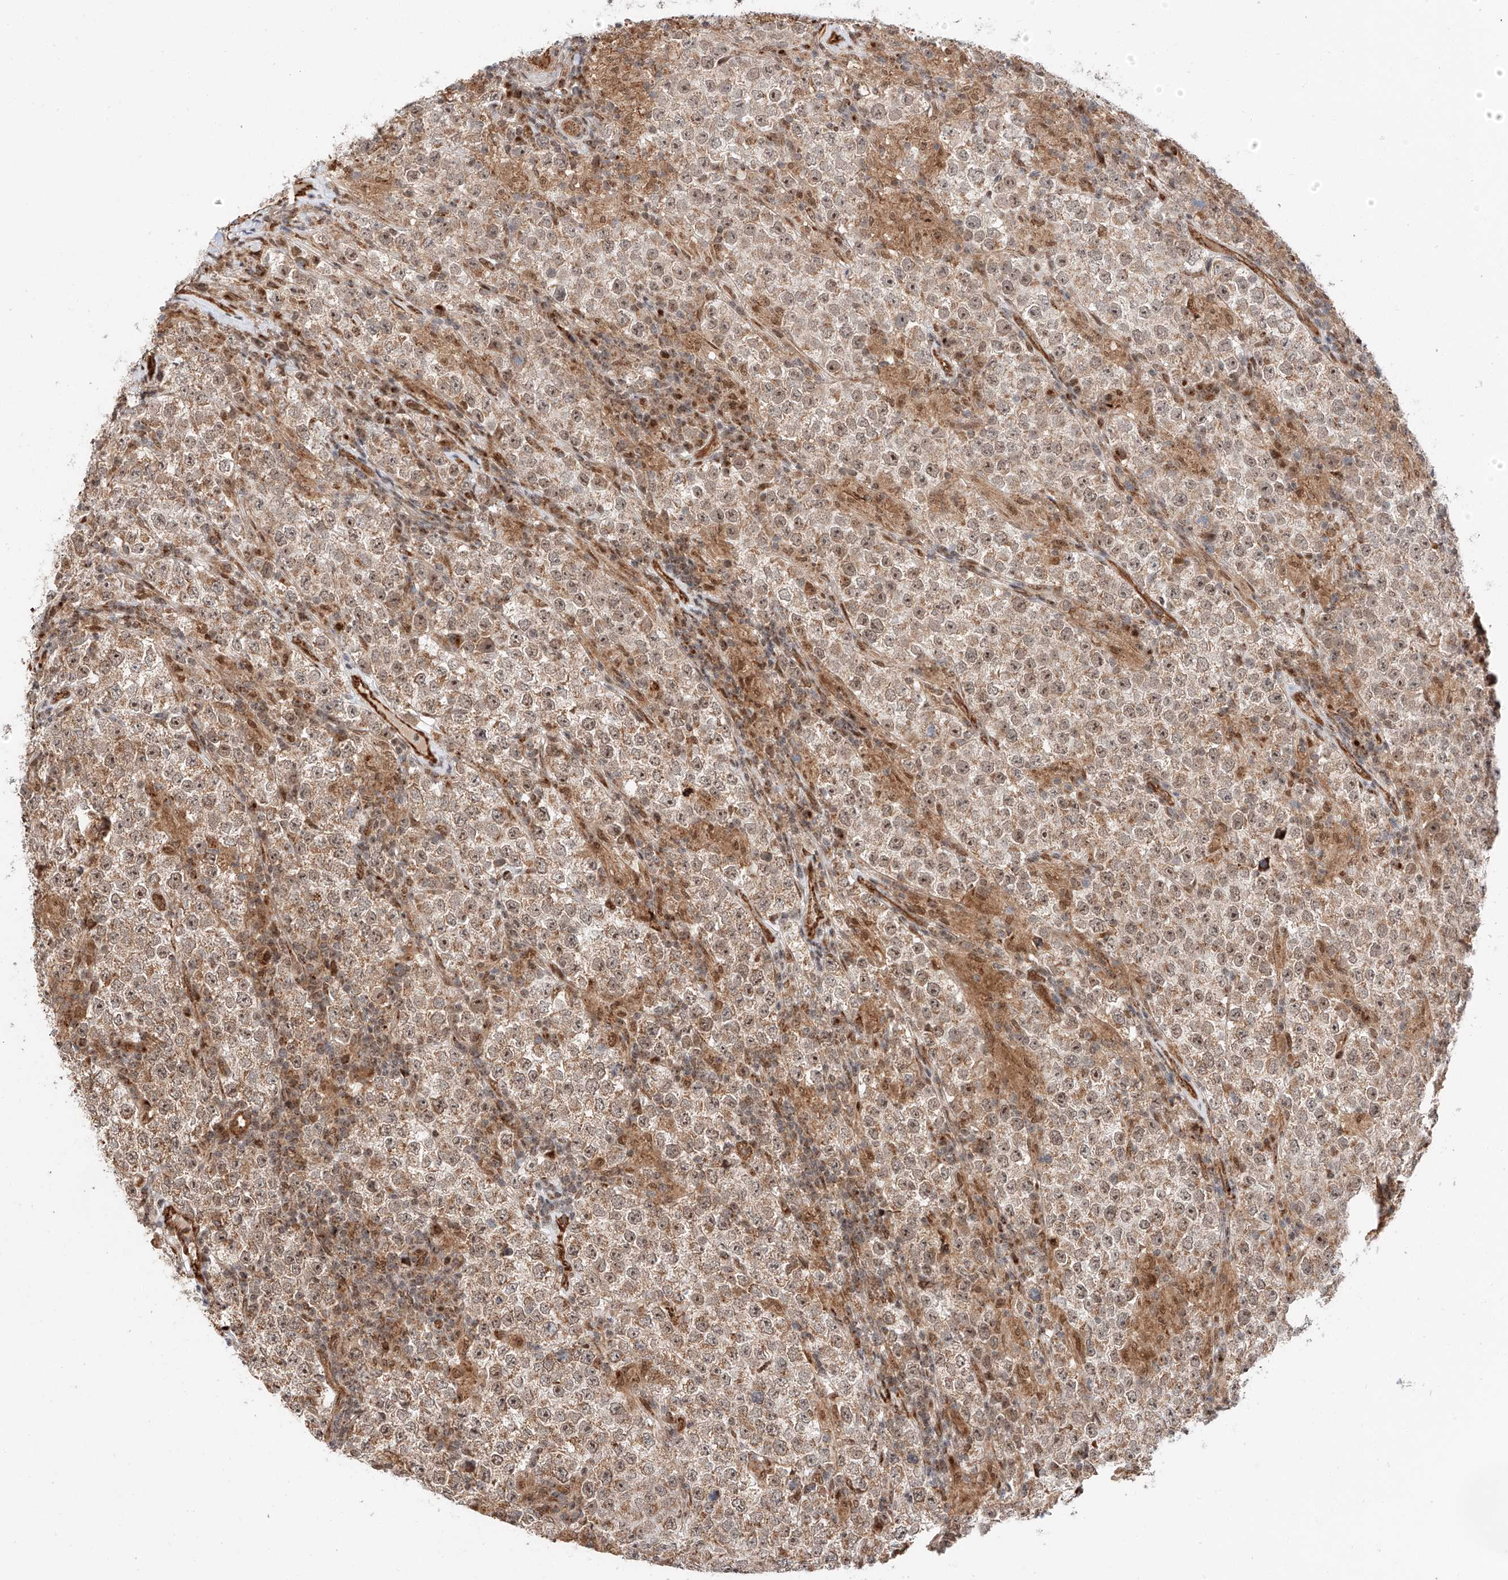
{"staining": {"intensity": "moderate", "quantity": "25%-75%", "location": "cytoplasmic/membranous,nuclear"}, "tissue": "testis cancer", "cell_type": "Tumor cells", "image_type": "cancer", "snomed": [{"axis": "morphology", "description": "Normal tissue, NOS"}, {"axis": "morphology", "description": "Urothelial carcinoma, High grade"}, {"axis": "morphology", "description": "Seminoma, NOS"}, {"axis": "morphology", "description": "Carcinoma, Embryonal, NOS"}, {"axis": "topography", "description": "Urinary bladder"}, {"axis": "topography", "description": "Testis"}], "caption": "IHC of human testis cancer (embryonal carcinoma) exhibits medium levels of moderate cytoplasmic/membranous and nuclear staining in about 25%-75% of tumor cells.", "gene": "THTPA", "patient": {"sex": "male", "age": 41}}